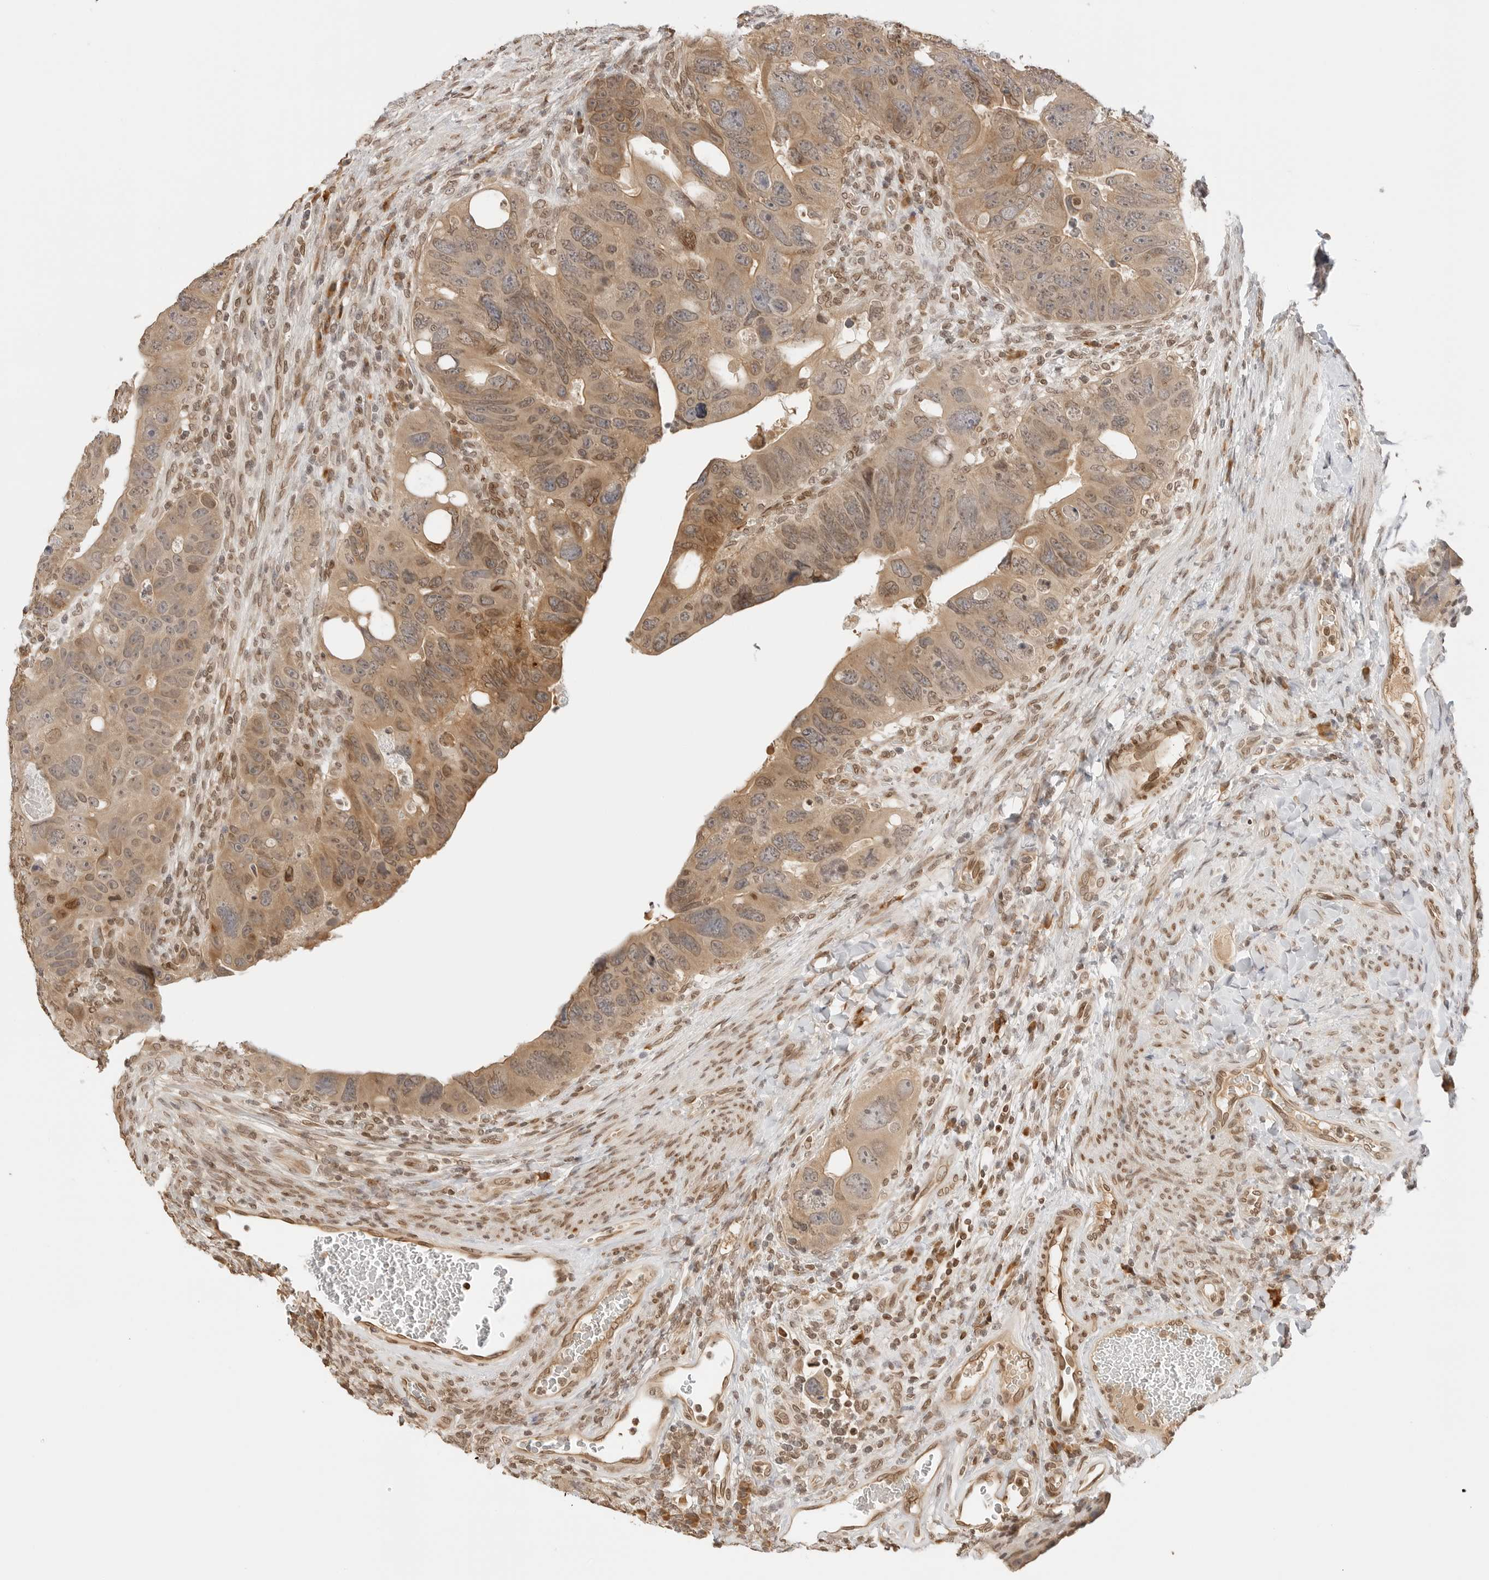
{"staining": {"intensity": "moderate", "quantity": ">75%", "location": "cytoplasmic/membranous,nuclear"}, "tissue": "colorectal cancer", "cell_type": "Tumor cells", "image_type": "cancer", "snomed": [{"axis": "morphology", "description": "Adenocarcinoma, NOS"}, {"axis": "topography", "description": "Rectum"}], "caption": "The immunohistochemical stain shows moderate cytoplasmic/membranous and nuclear positivity in tumor cells of adenocarcinoma (colorectal) tissue.", "gene": "POLH", "patient": {"sex": "male", "age": 59}}